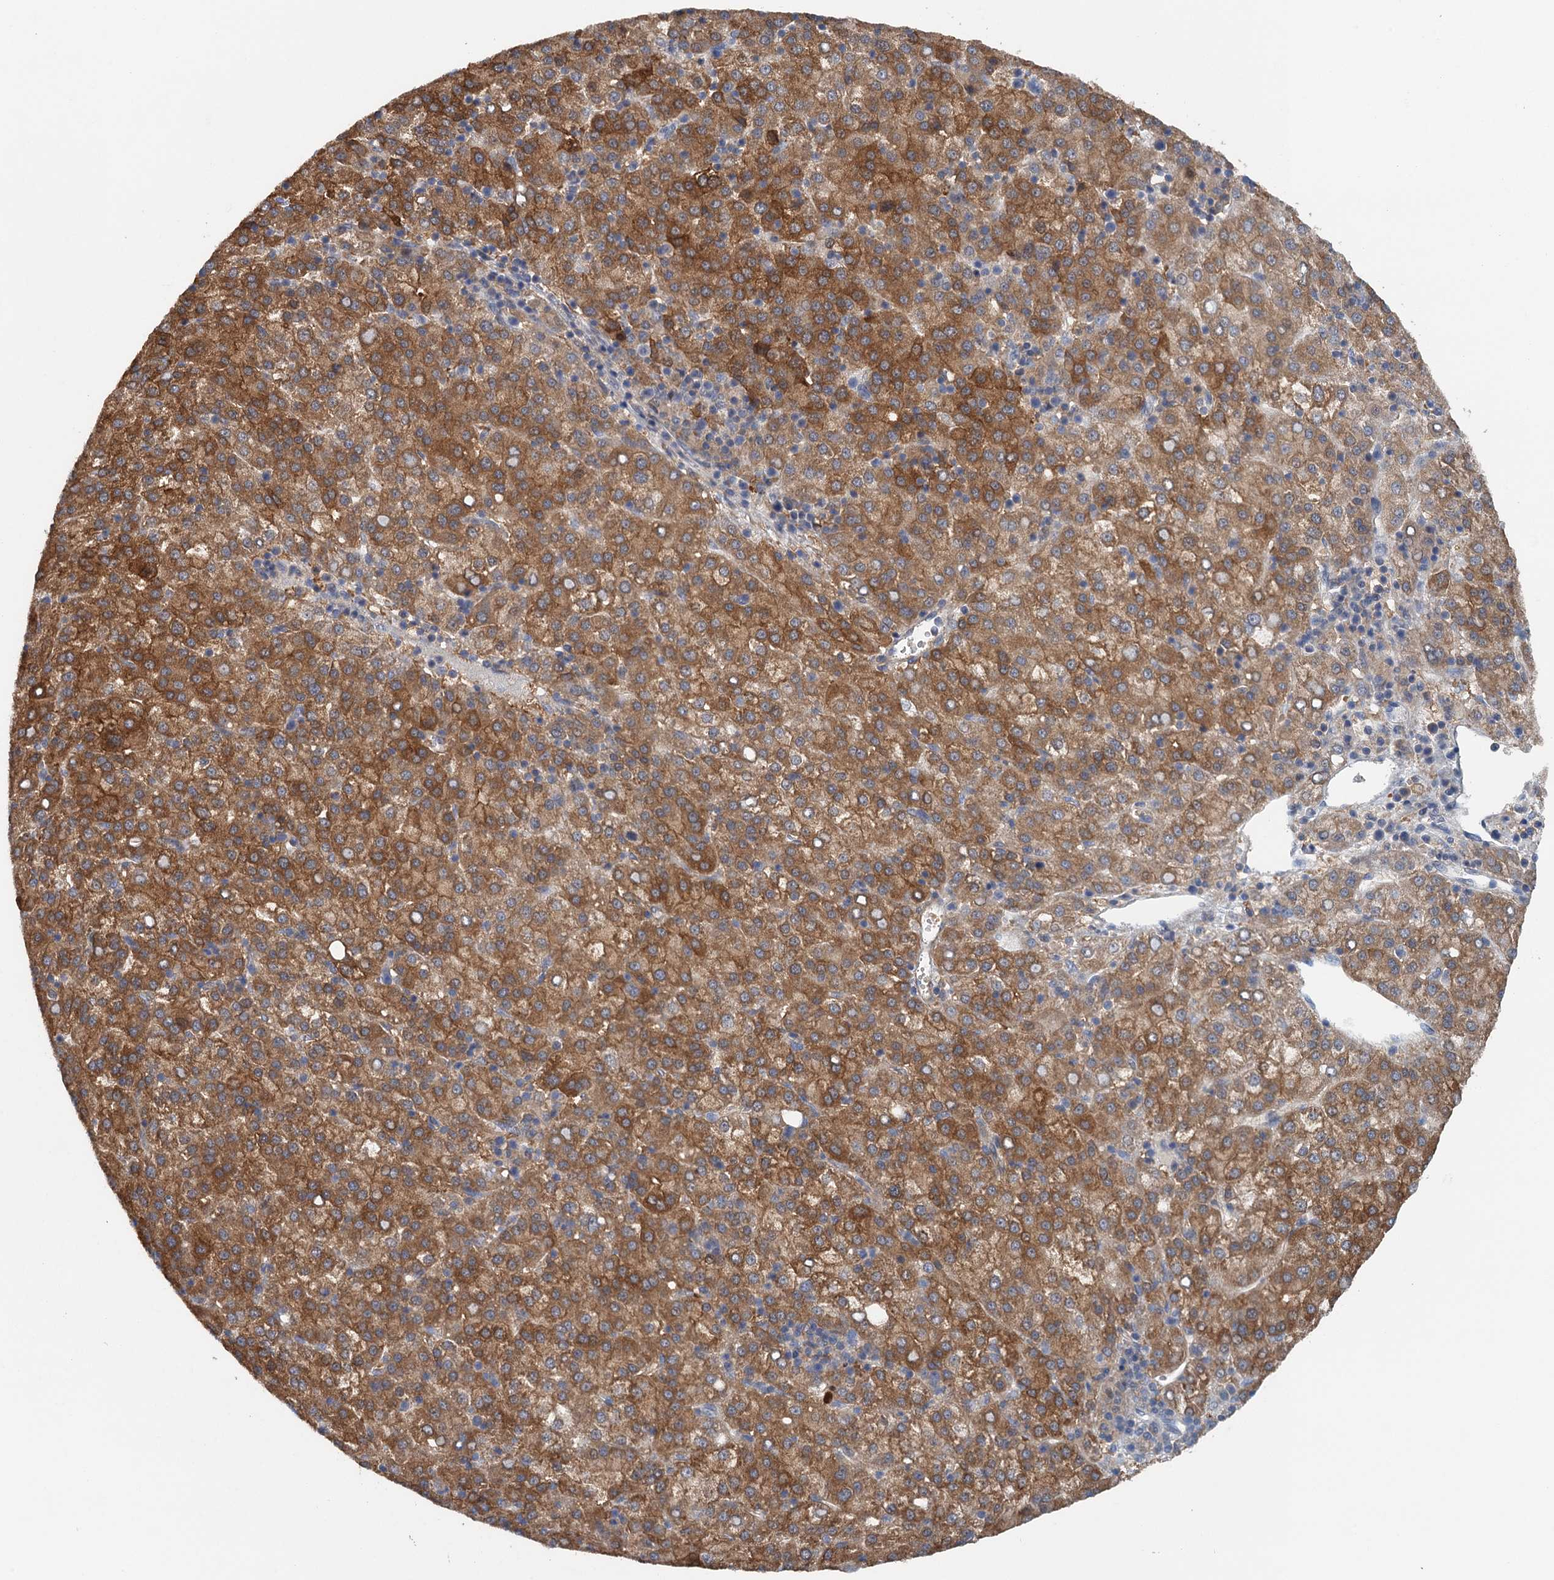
{"staining": {"intensity": "strong", "quantity": ">75%", "location": "cytoplasmic/membranous"}, "tissue": "liver cancer", "cell_type": "Tumor cells", "image_type": "cancer", "snomed": [{"axis": "morphology", "description": "Carcinoma, Hepatocellular, NOS"}, {"axis": "topography", "description": "Liver"}], "caption": "Liver cancer stained for a protein (brown) shows strong cytoplasmic/membranous positive positivity in about >75% of tumor cells.", "gene": "RSAD2", "patient": {"sex": "female", "age": 58}}